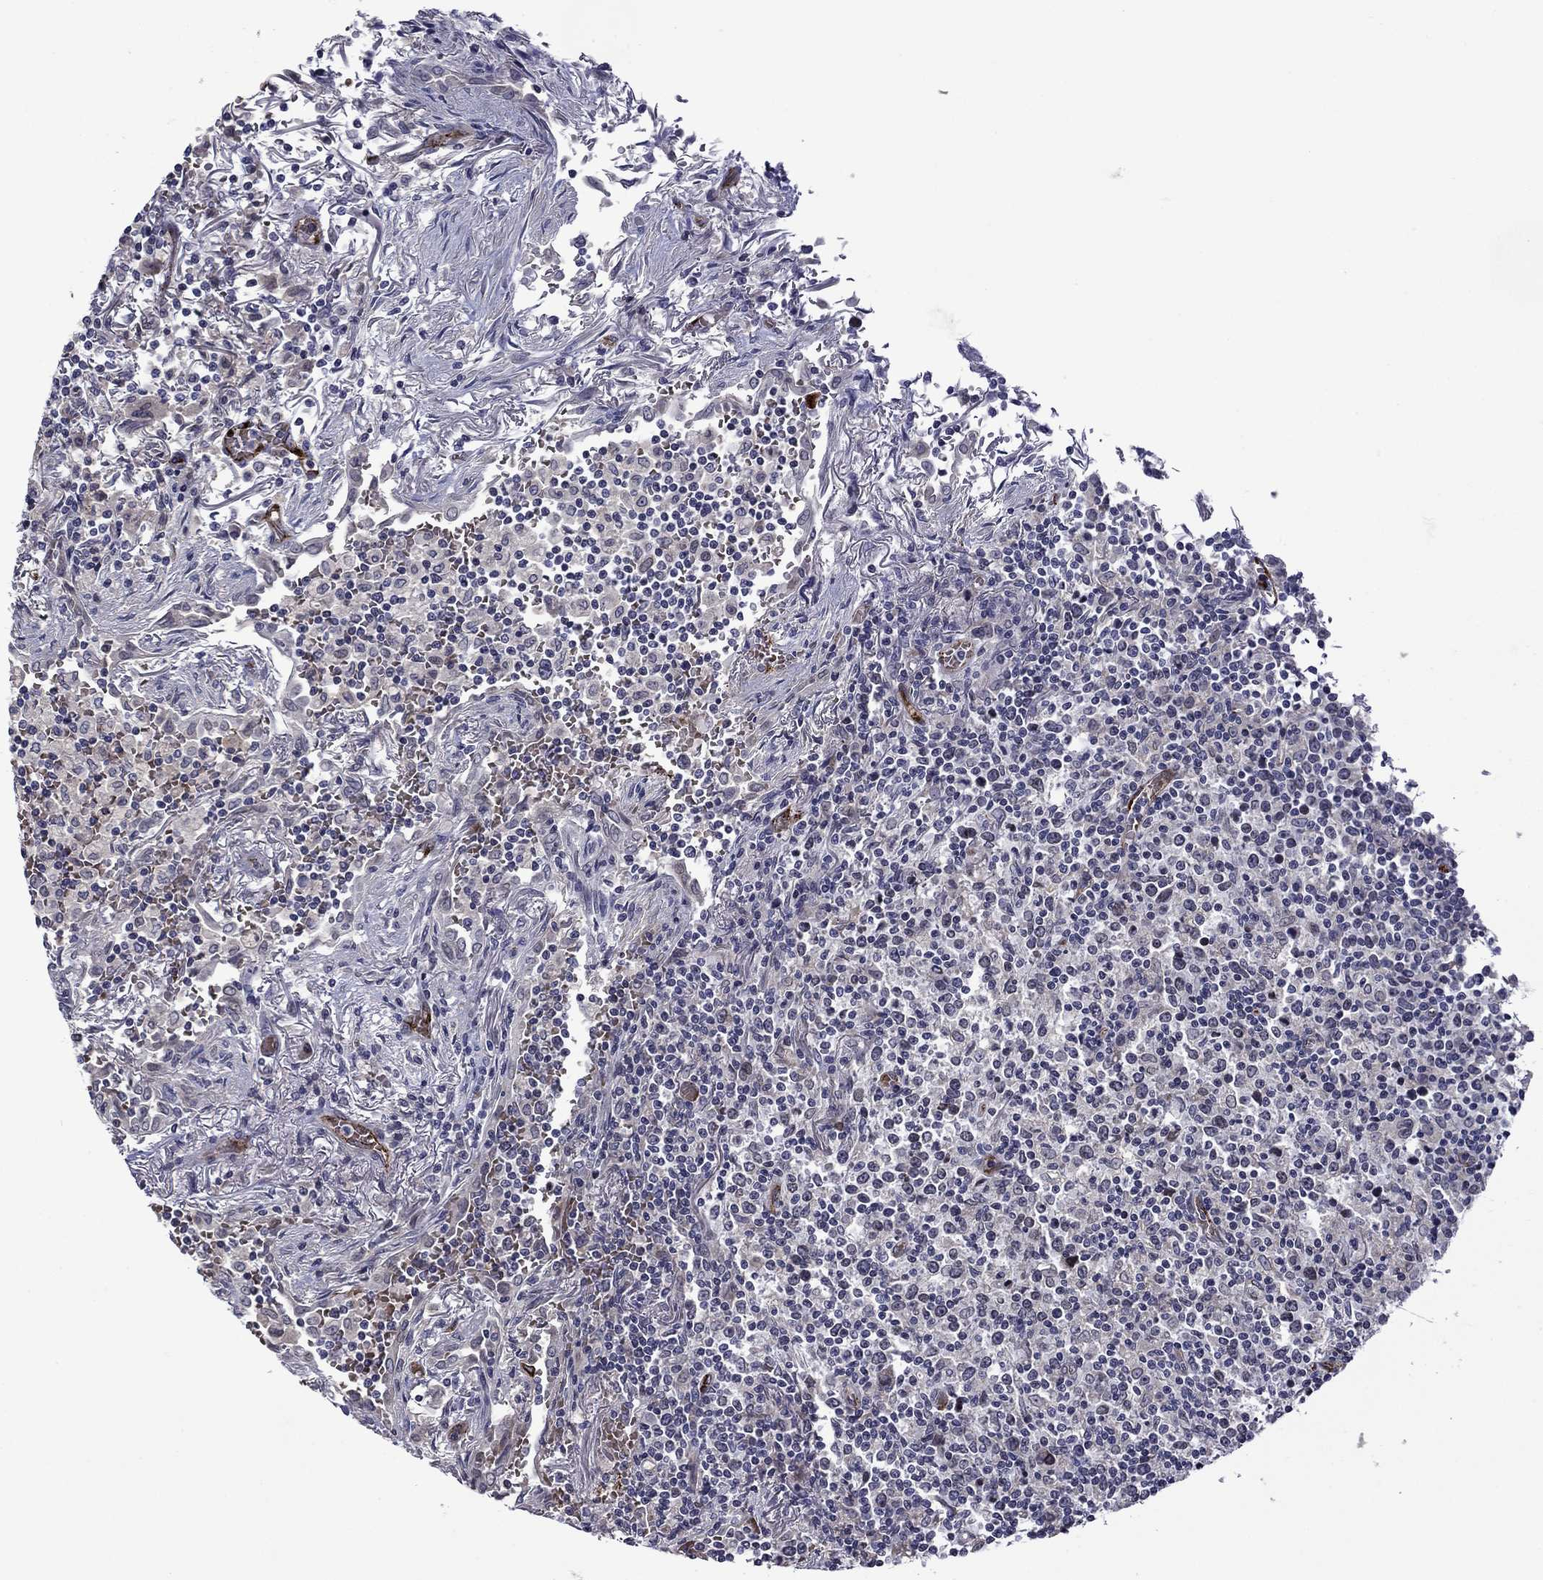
{"staining": {"intensity": "negative", "quantity": "none", "location": "none"}, "tissue": "lymphoma", "cell_type": "Tumor cells", "image_type": "cancer", "snomed": [{"axis": "morphology", "description": "Malignant lymphoma, non-Hodgkin's type, High grade"}, {"axis": "topography", "description": "Lung"}], "caption": "Immunohistochemistry (IHC) micrograph of high-grade malignant lymphoma, non-Hodgkin's type stained for a protein (brown), which shows no positivity in tumor cells.", "gene": "SLITRK1", "patient": {"sex": "male", "age": 79}}